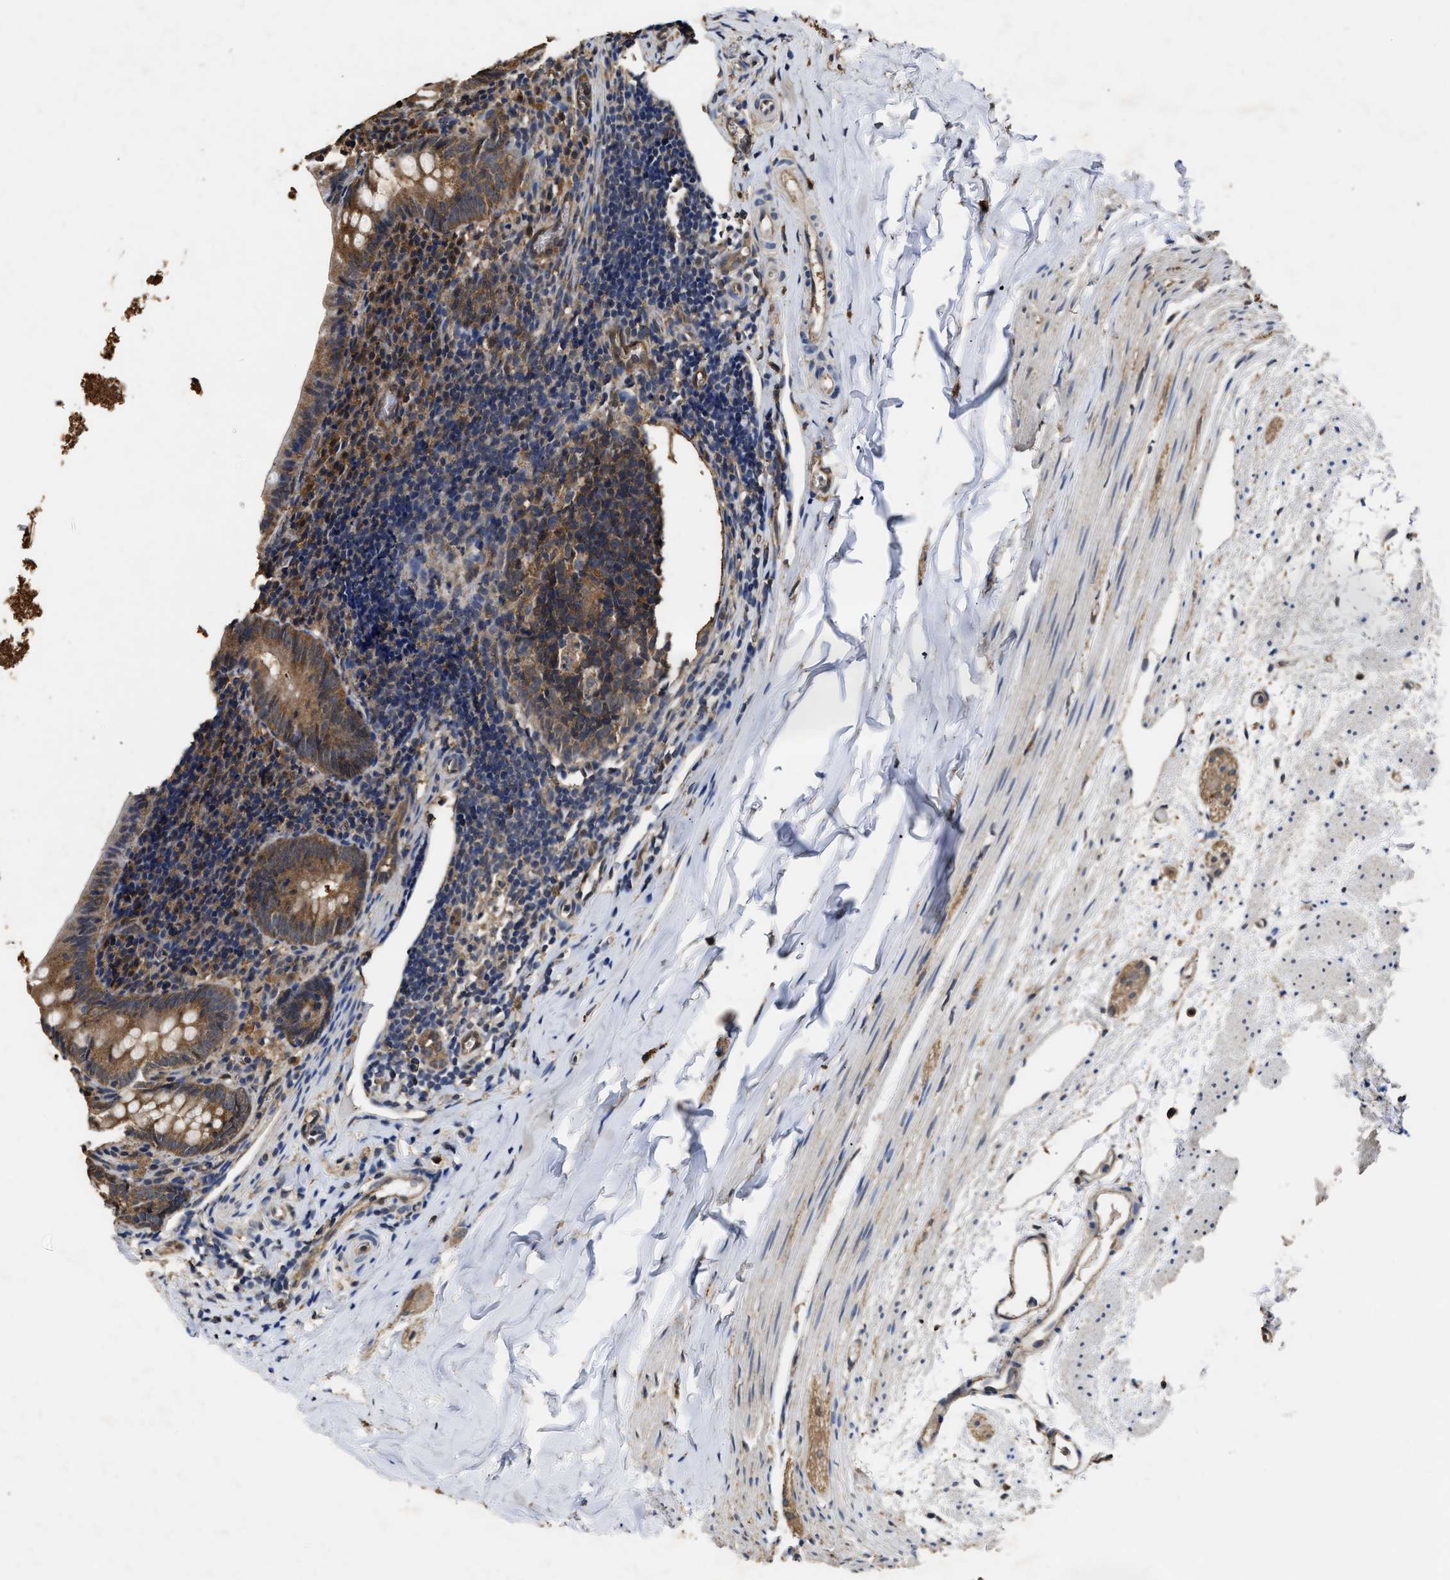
{"staining": {"intensity": "moderate", "quantity": ">75%", "location": "cytoplasmic/membranous"}, "tissue": "appendix", "cell_type": "Glandular cells", "image_type": "normal", "snomed": [{"axis": "morphology", "description": "Normal tissue, NOS"}, {"axis": "topography", "description": "Appendix"}], "caption": "Glandular cells display medium levels of moderate cytoplasmic/membranous staining in approximately >75% of cells in unremarkable appendix. (Stains: DAB (3,3'-diaminobenzidine) in brown, nuclei in blue, Microscopy: brightfield microscopy at high magnification).", "gene": "YWHAE", "patient": {"sex": "female", "age": 10}}